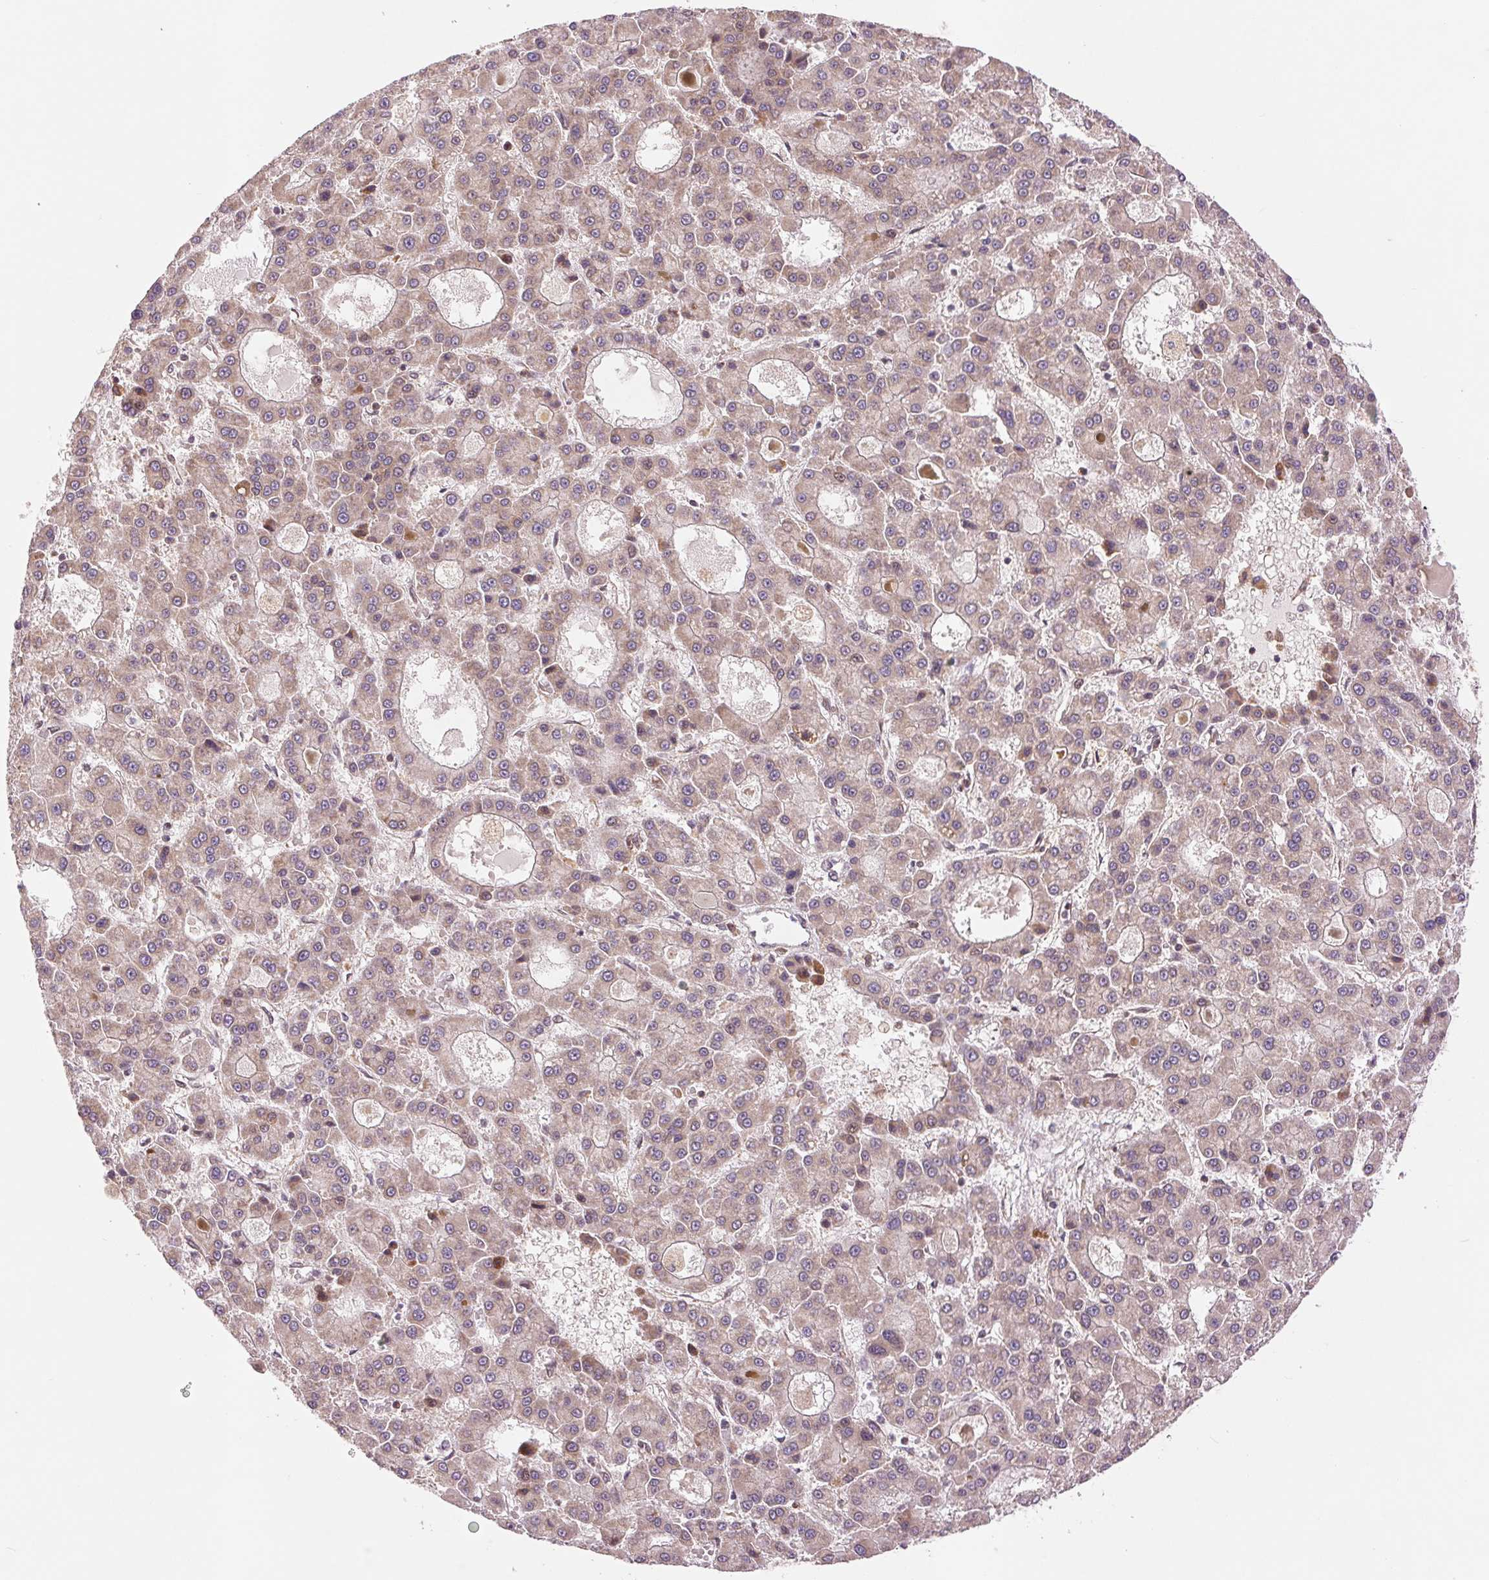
{"staining": {"intensity": "weak", "quantity": "25%-75%", "location": "cytoplasmic/membranous"}, "tissue": "liver cancer", "cell_type": "Tumor cells", "image_type": "cancer", "snomed": [{"axis": "morphology", "description": "Carcinoma, Hepatocellular, NOS"}, {"axis": "topography", "description": "Liver"}], "caption": "Approximately 25%-75% of tumor cells in human hepatocellular carcinoma (liver) demonstrate weak cytoplasmic/membranous protein positivity as visualized by brown immunohistochemical staining.", "gene": "BTF3L4", "patient": {"sex": "male", "age": 70}}